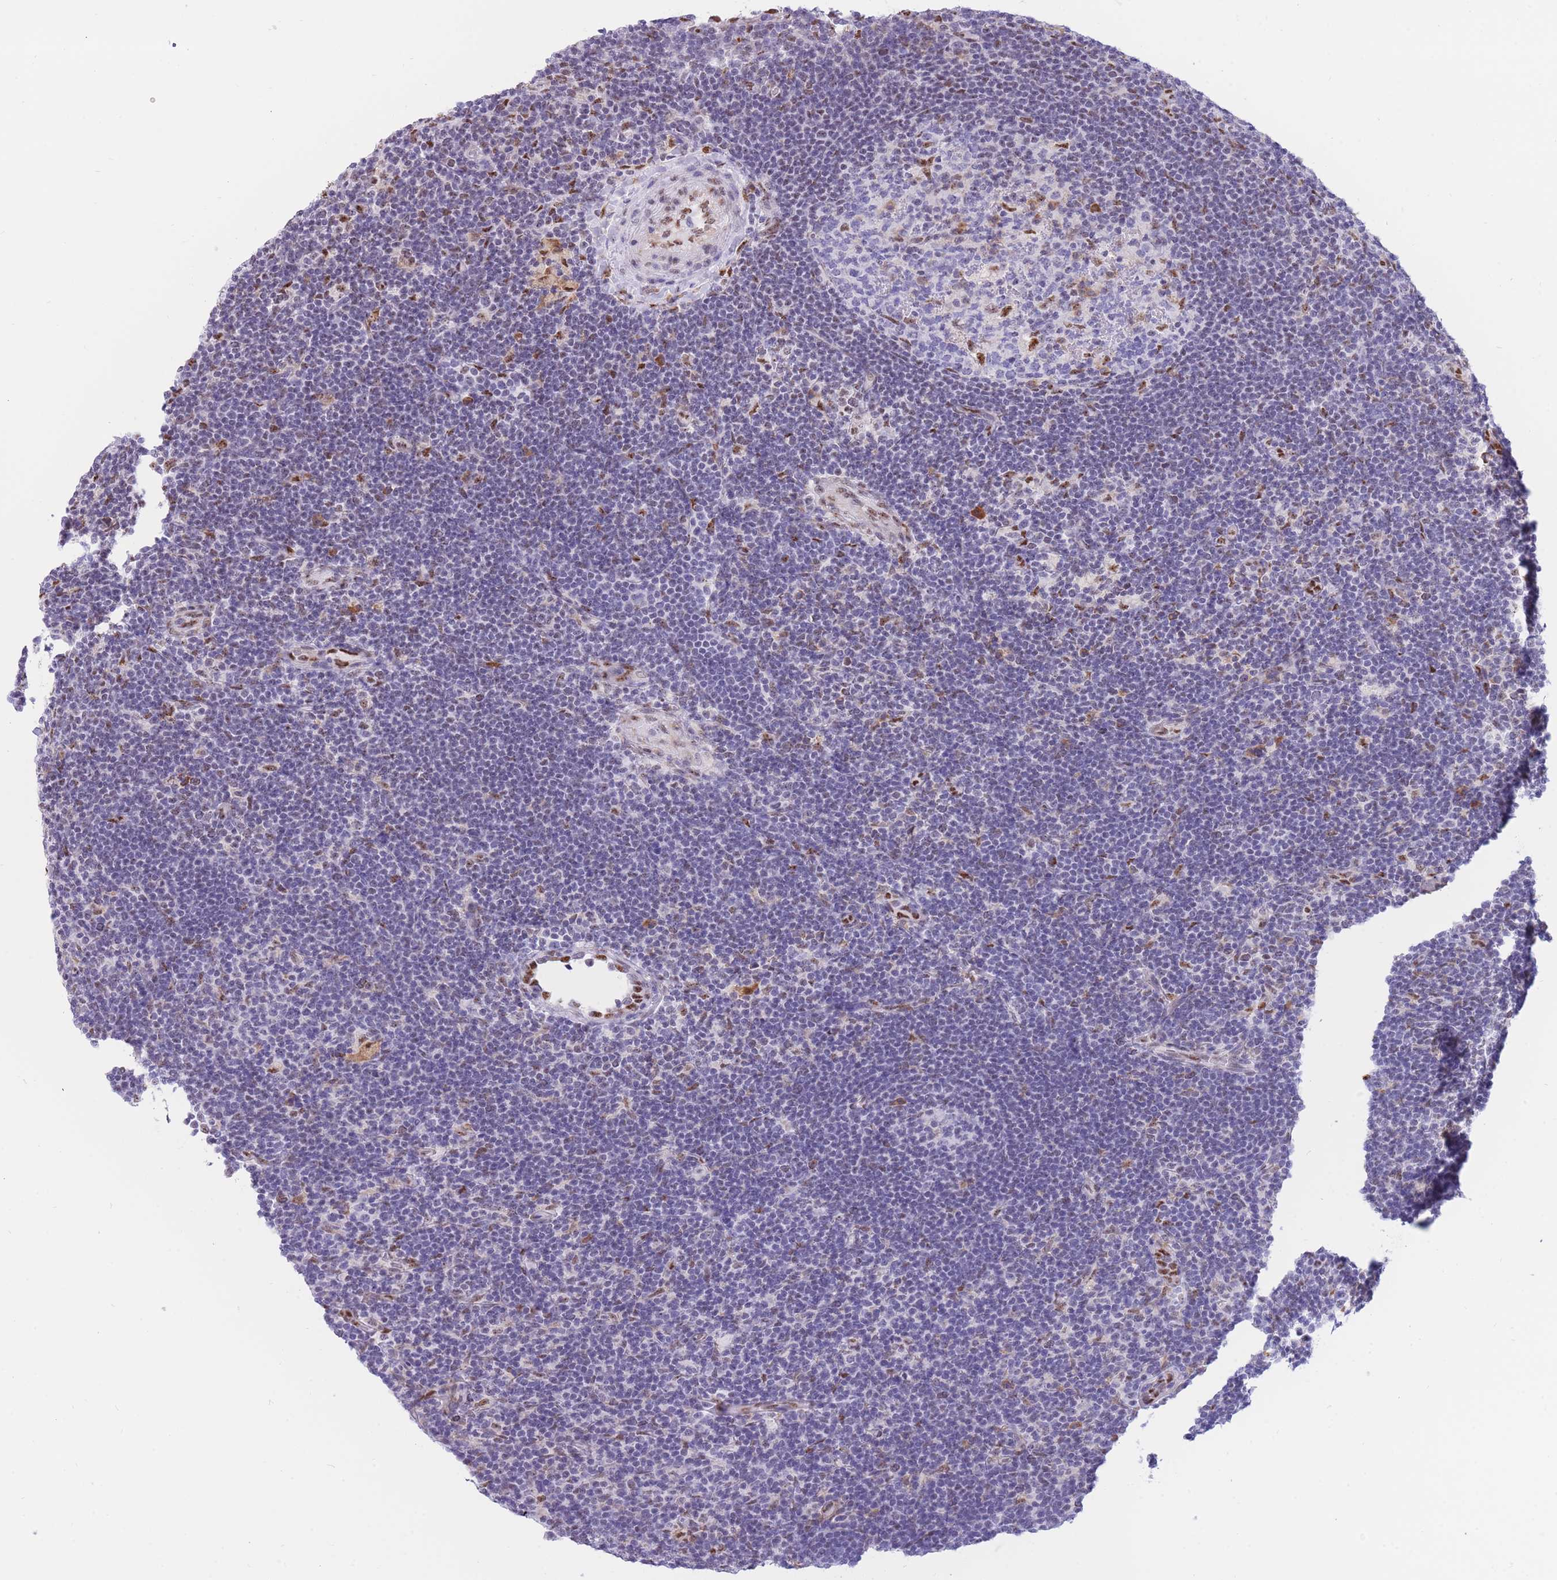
{"staining": {"intensity": "negative", "quantity": "none", "location": "none"}, "tissue": "lymphoma", "cell_type": "Tumor cells", "image_type": "cancer", "snomed": [{"axis": "morphology", "description": "Hodgkin's disease, NOS"}, {"axis": "topography", "description": "Lymph node"}], "caption": "The micrograph demonstrates no staining of tumor cells in Hodgkin's disease.", "gene": "FAM153A", "patient": {"sex": "female", "age": 57}}